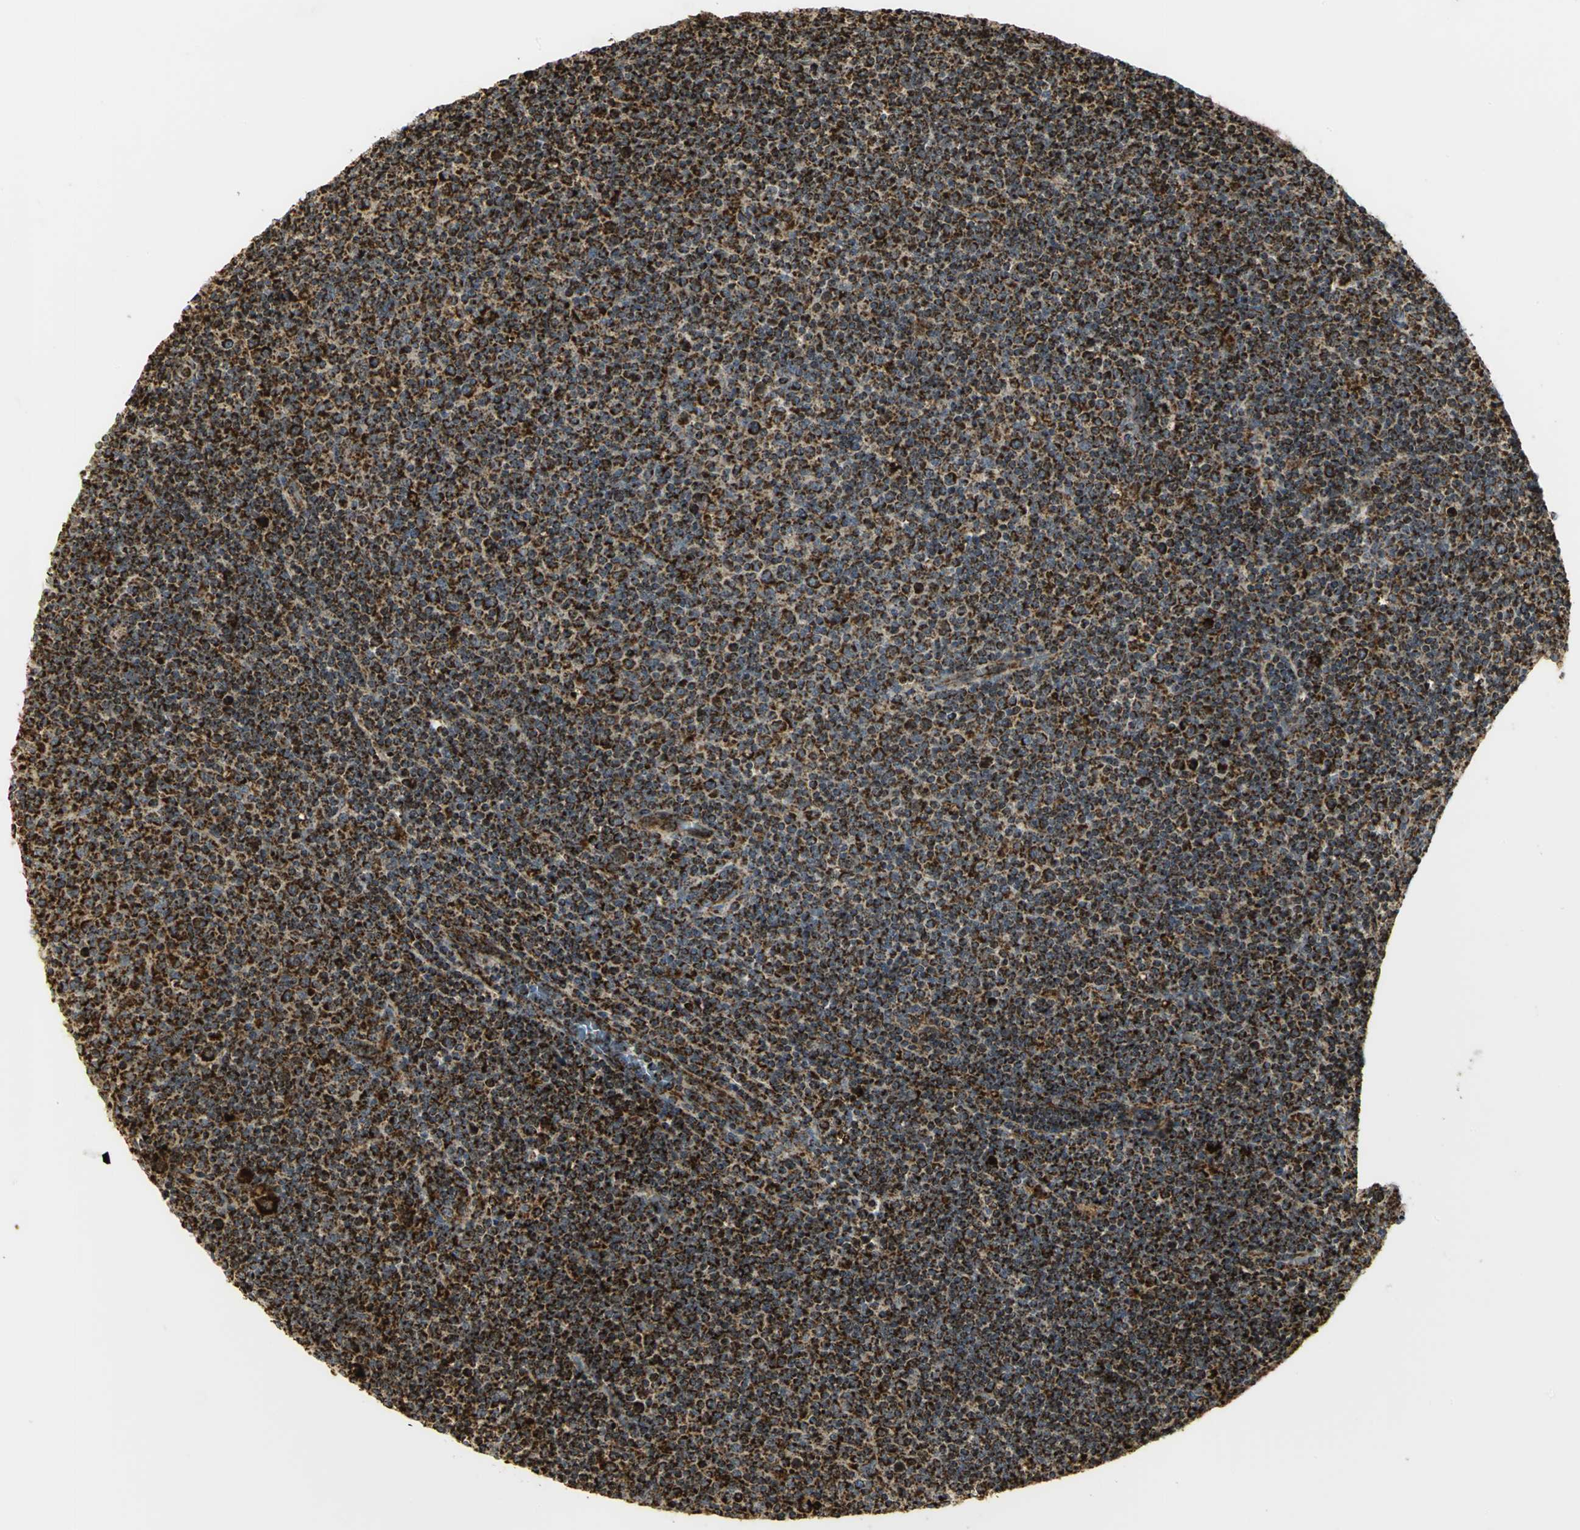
{"staining": {"intensity": "strong", "quantity": ">75%", "location": "cytoplasmic/membranous"}, "tissue": "lymphoma", "cell_type": "Tumor cells", "image_type": "cancer", "snomed": [{"axis": "morphology", "description": "Malignant lymphoma, non-Hodgkin's type, Low grade"}, {"axis": "topography", "description": "Lymph node"}], "caption": "Protein staining of lymphoma tissue displays strong cytoplasmic/membranous staining in about >75% of tumor cells.", "gene": "VDAC1", "patient": {"sex": "male", "age": 70}}